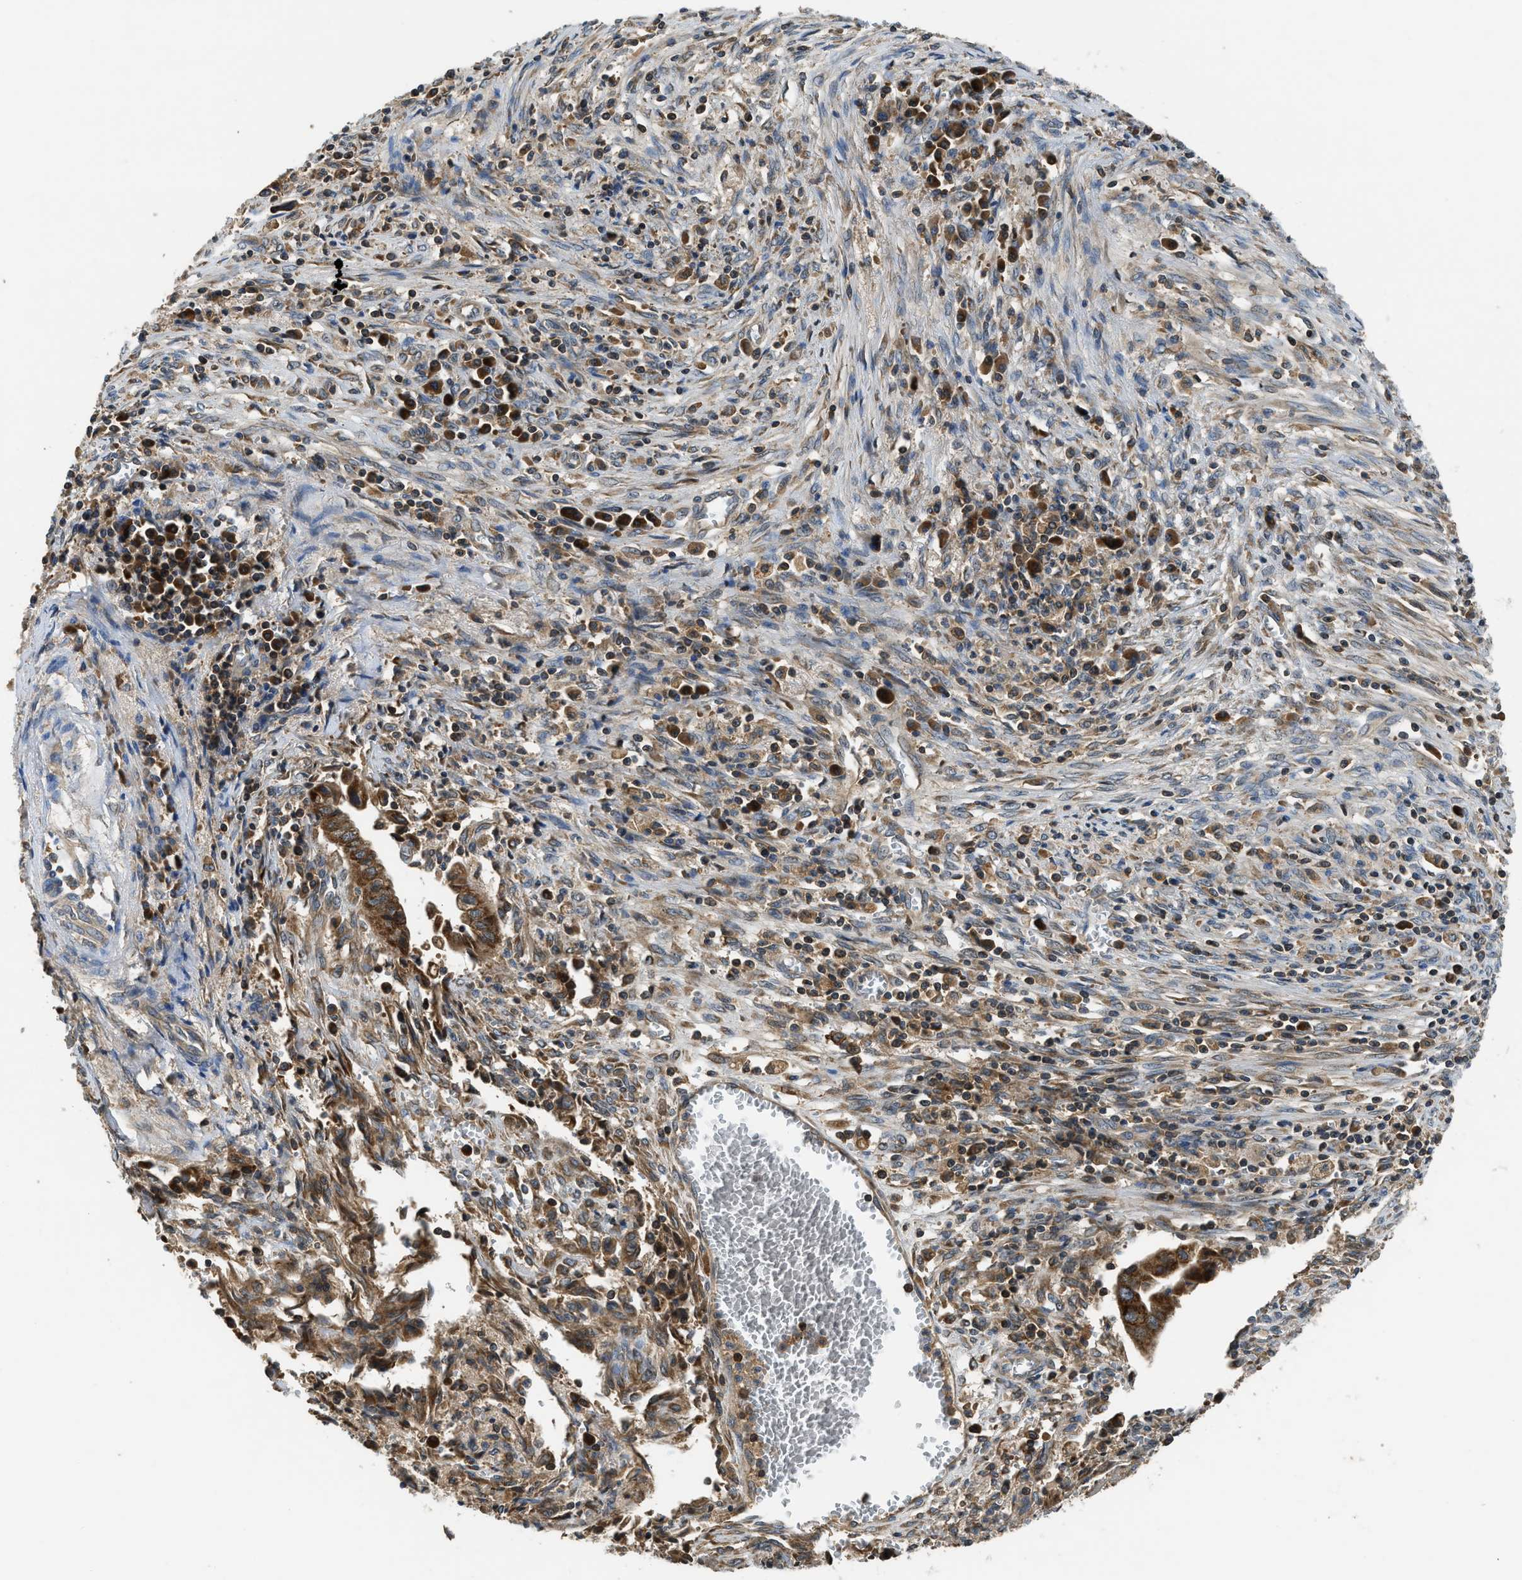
{"staining": {"intensity": "strong", "quantity": ">75%", "location": "cytoplasmic/membranous"}, "tissue": "cervical cancer", "cell_type": "Tumor cells", "image_type": "cancer", "snomed": [{"axis": "morphology", "description": "Adenocarcinoma, NOS"}, {"axis": "topography", "description": "Cervix"}], "caption": "Adenocarcinoma (cervical) stained with a brown dye demonstrates strong cytoplasmic/membranous positive staining in about >75% of tumor cells.", "gene": "PAFAH2", "patient": {"sex": "female", "age": 44}}